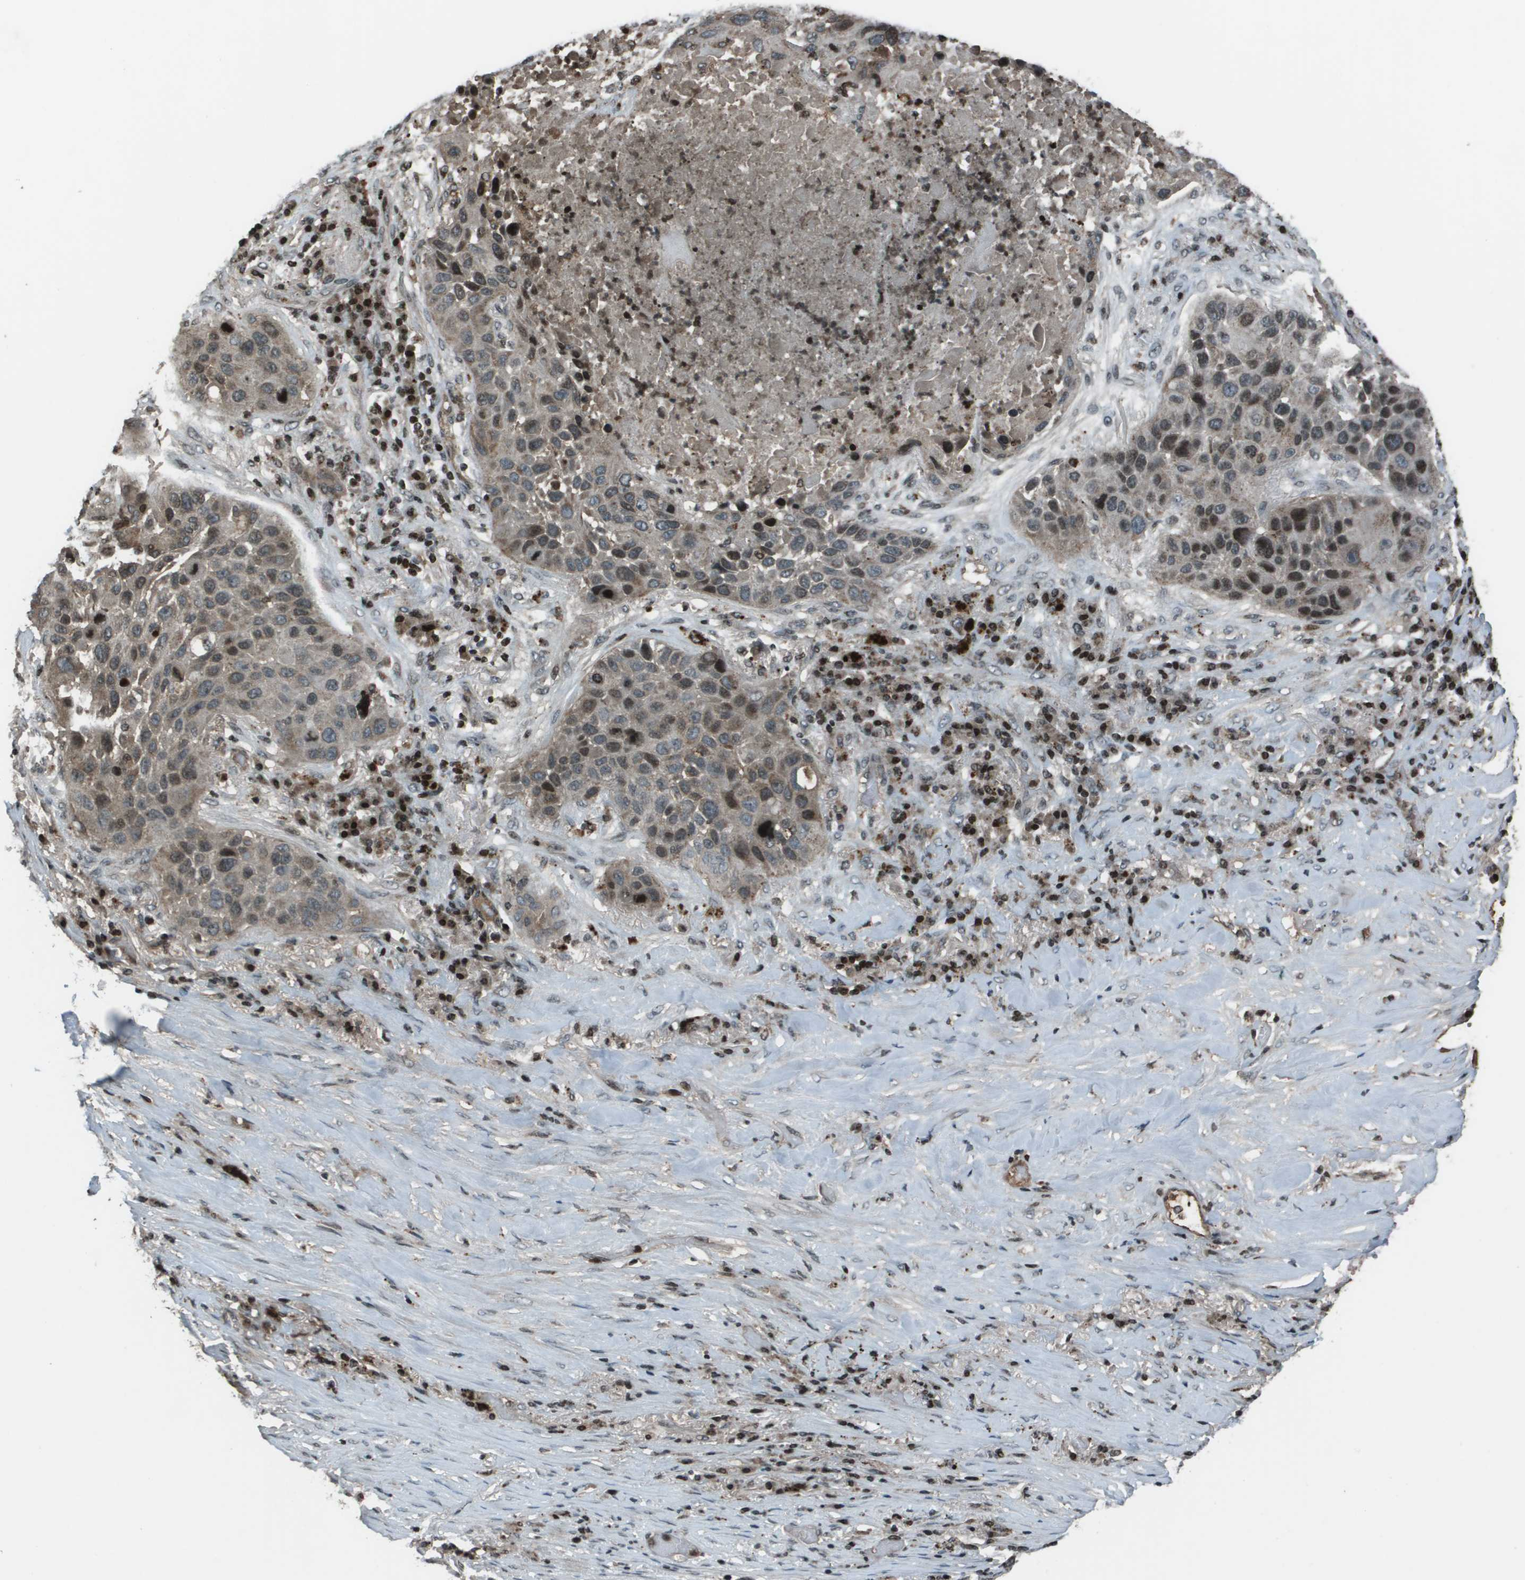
{"staining": {"intensity": "moderate", "quantity": "<25%", "location": "cytoplasmic/membranous,nuclear"}, "tissue": "lung cancer", "cell_type": "Tumor cells", "image_type": "cancer", "snomed": [{"axis": "morphology", "description": "Squamous cell carcinoma, NOS"}, {"axis": "topography", "description": "Lung"}], "caption": "High-power microscopy captured an IHC image of lung cancer, revealing moderate cytoplasmic/membranous and nuclear staining in about <25% of tumor cells.", "gene": "CXCL12", "patient": {"sex": "male", "age": 57}}